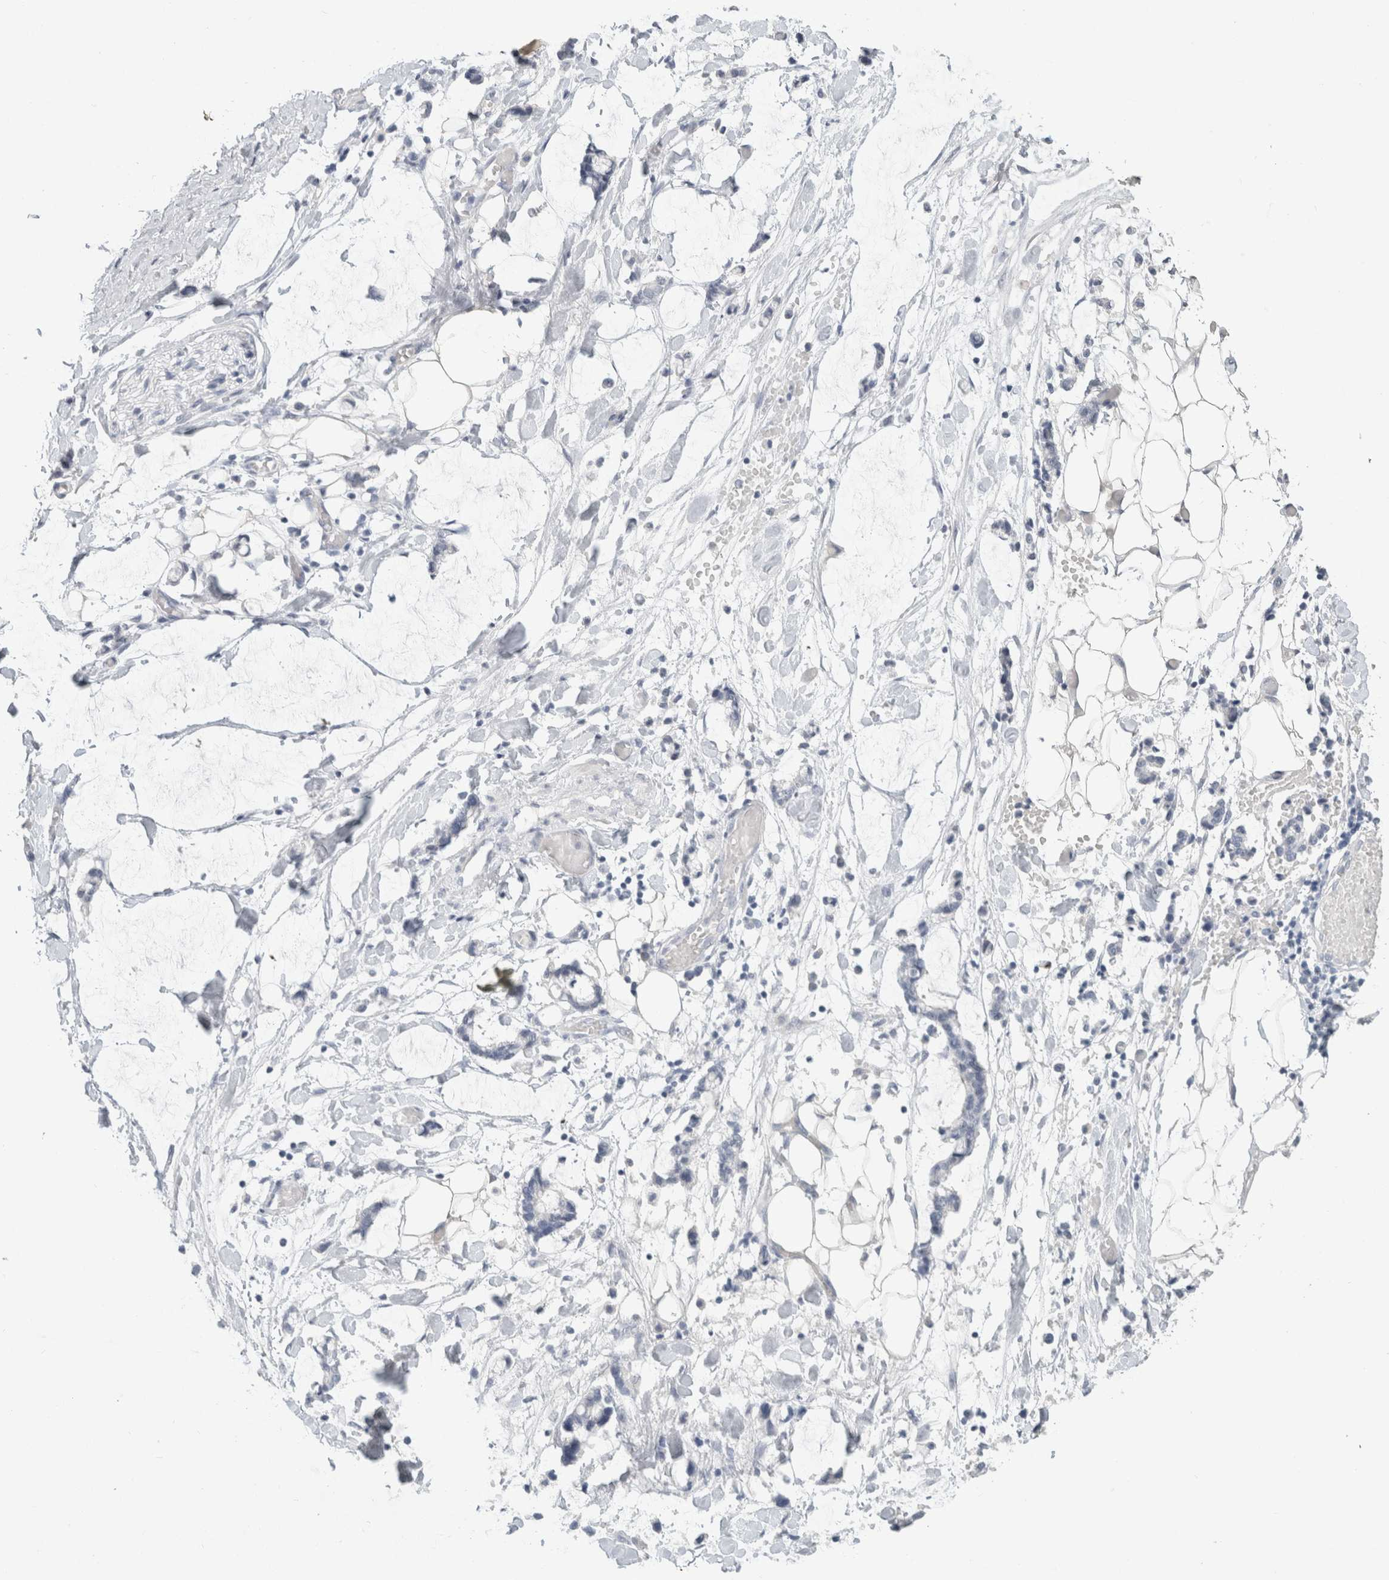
{"staining": {"intensity": "moderate", "quantity": "<25%", "location": "cytoplasmic/membranous"}, "tissue": "adipose tissue", "cell_type": "Adipocytes", "image_type": "normal", "snomed": [{"axis": "morphology", "description": "Normal tissue, NOS"}, {"axis": "morphology", "description": "Adenocarcinoma, NOS"}, {"axis": "topography", "description": "Smooth muscle"}, {"axis": "topography", "description": "Colon"}], "caption": "Brown immunohistochemical staining in normal adipose tissue demonstrates moderate cytoplasmic/membranous expression in approximately <25% of adipocytes.", "gene": "SLC6A1", "patient": {"sex": "male", "age": 14}}